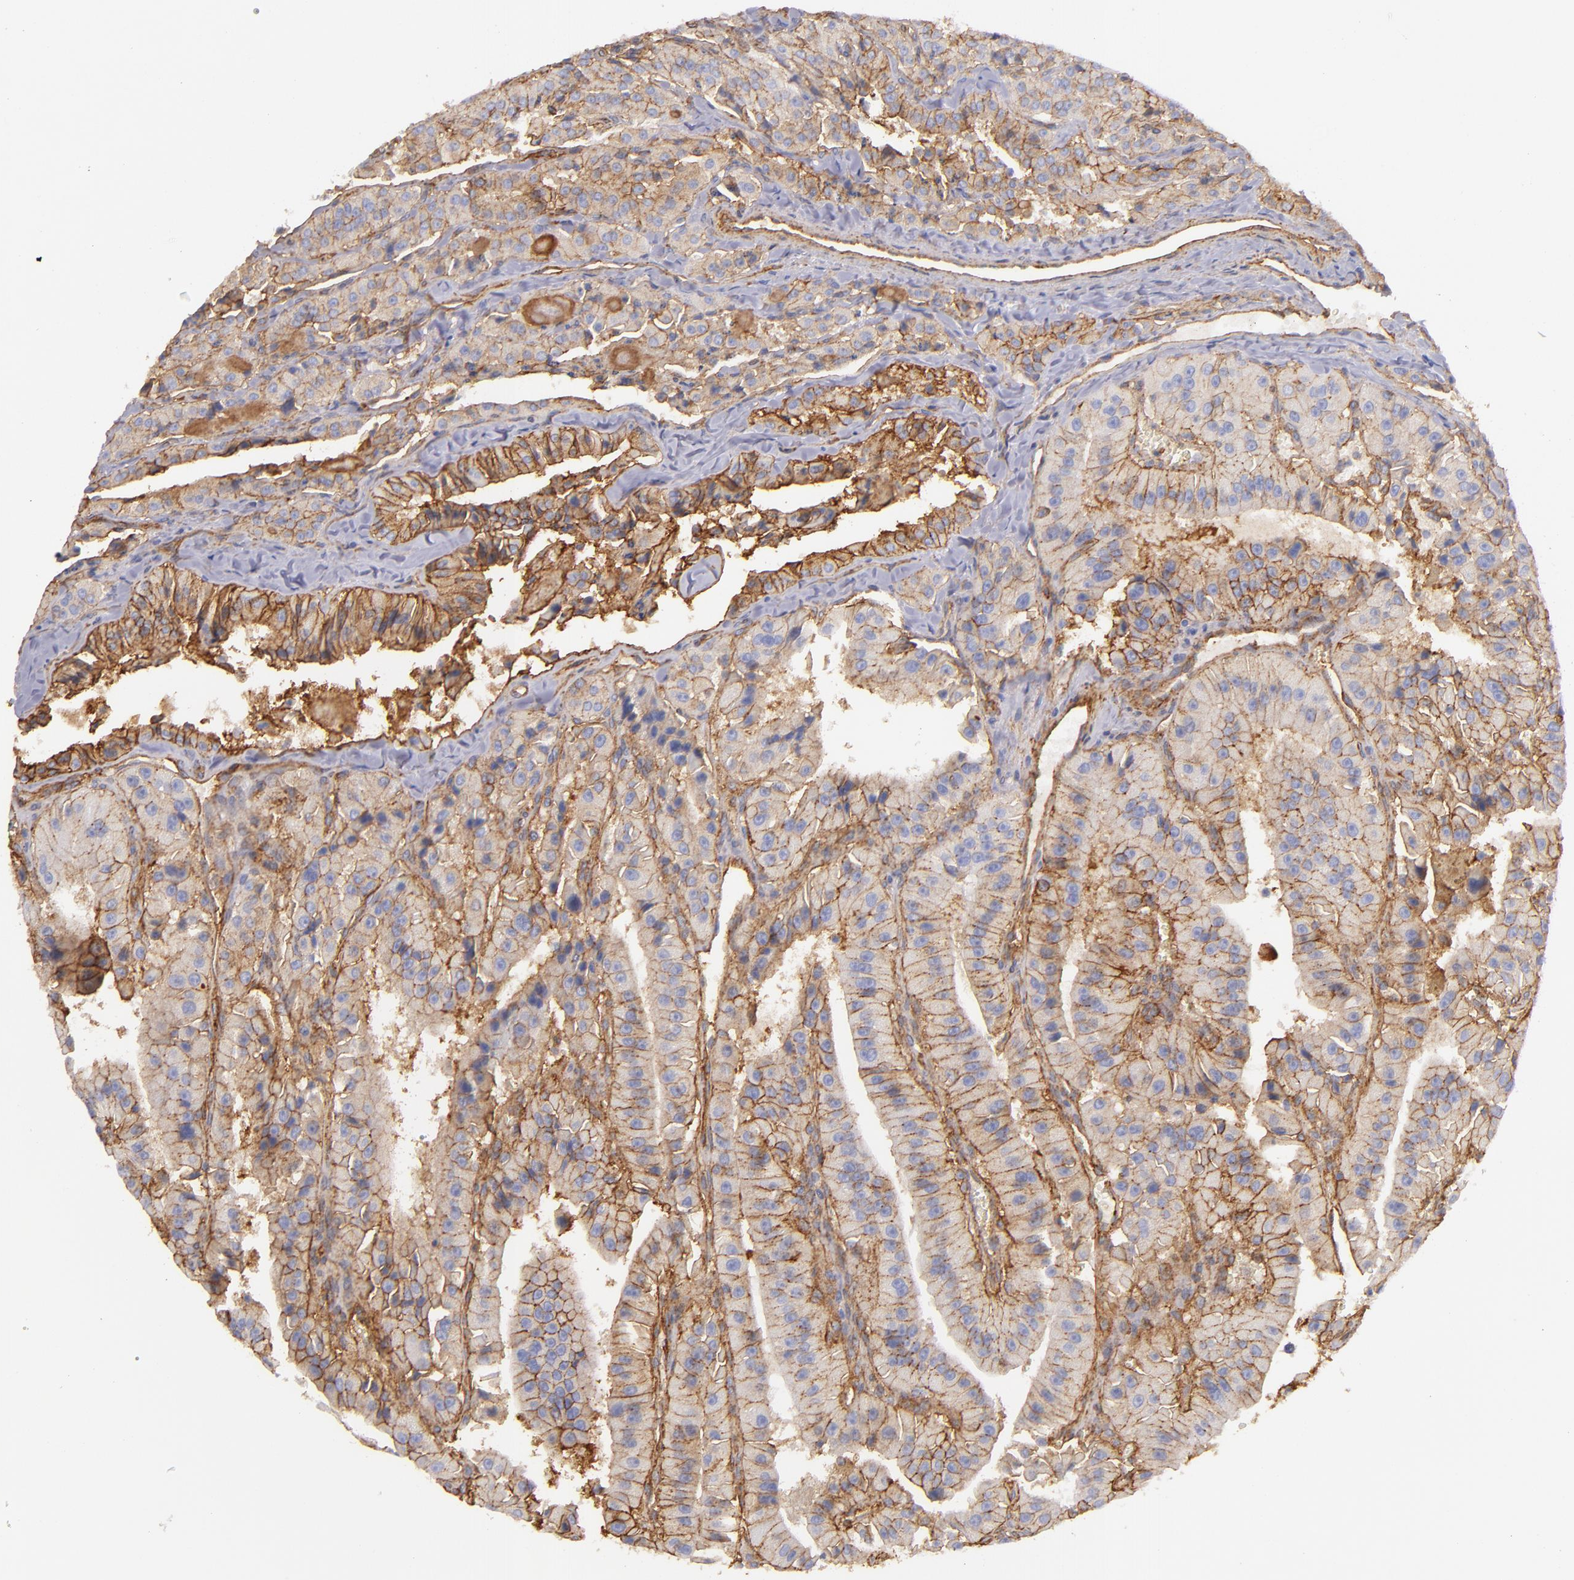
{"staining": {"intensity": "moderate", "quantity": "25%-75%", "location": "cytoplasmic/membranous"}, "tissue": "thyroid cancer", "cell_type": "Tumor cells", "image_type": "cancer", "snomed": [{"axis": "morphology", "description": "Carcinoma, NOS"}, {"axis": "topography", "description": "Thyroid gland"}], "caption": "A medium amount of moderate cytoplasmic/membranous positivity is identified in about 25%-75% of tumor cells in thyroid cancer (carcinoma) tissue.", "gene": "CD151", "patient": {"sex": "male", "age": 76}}